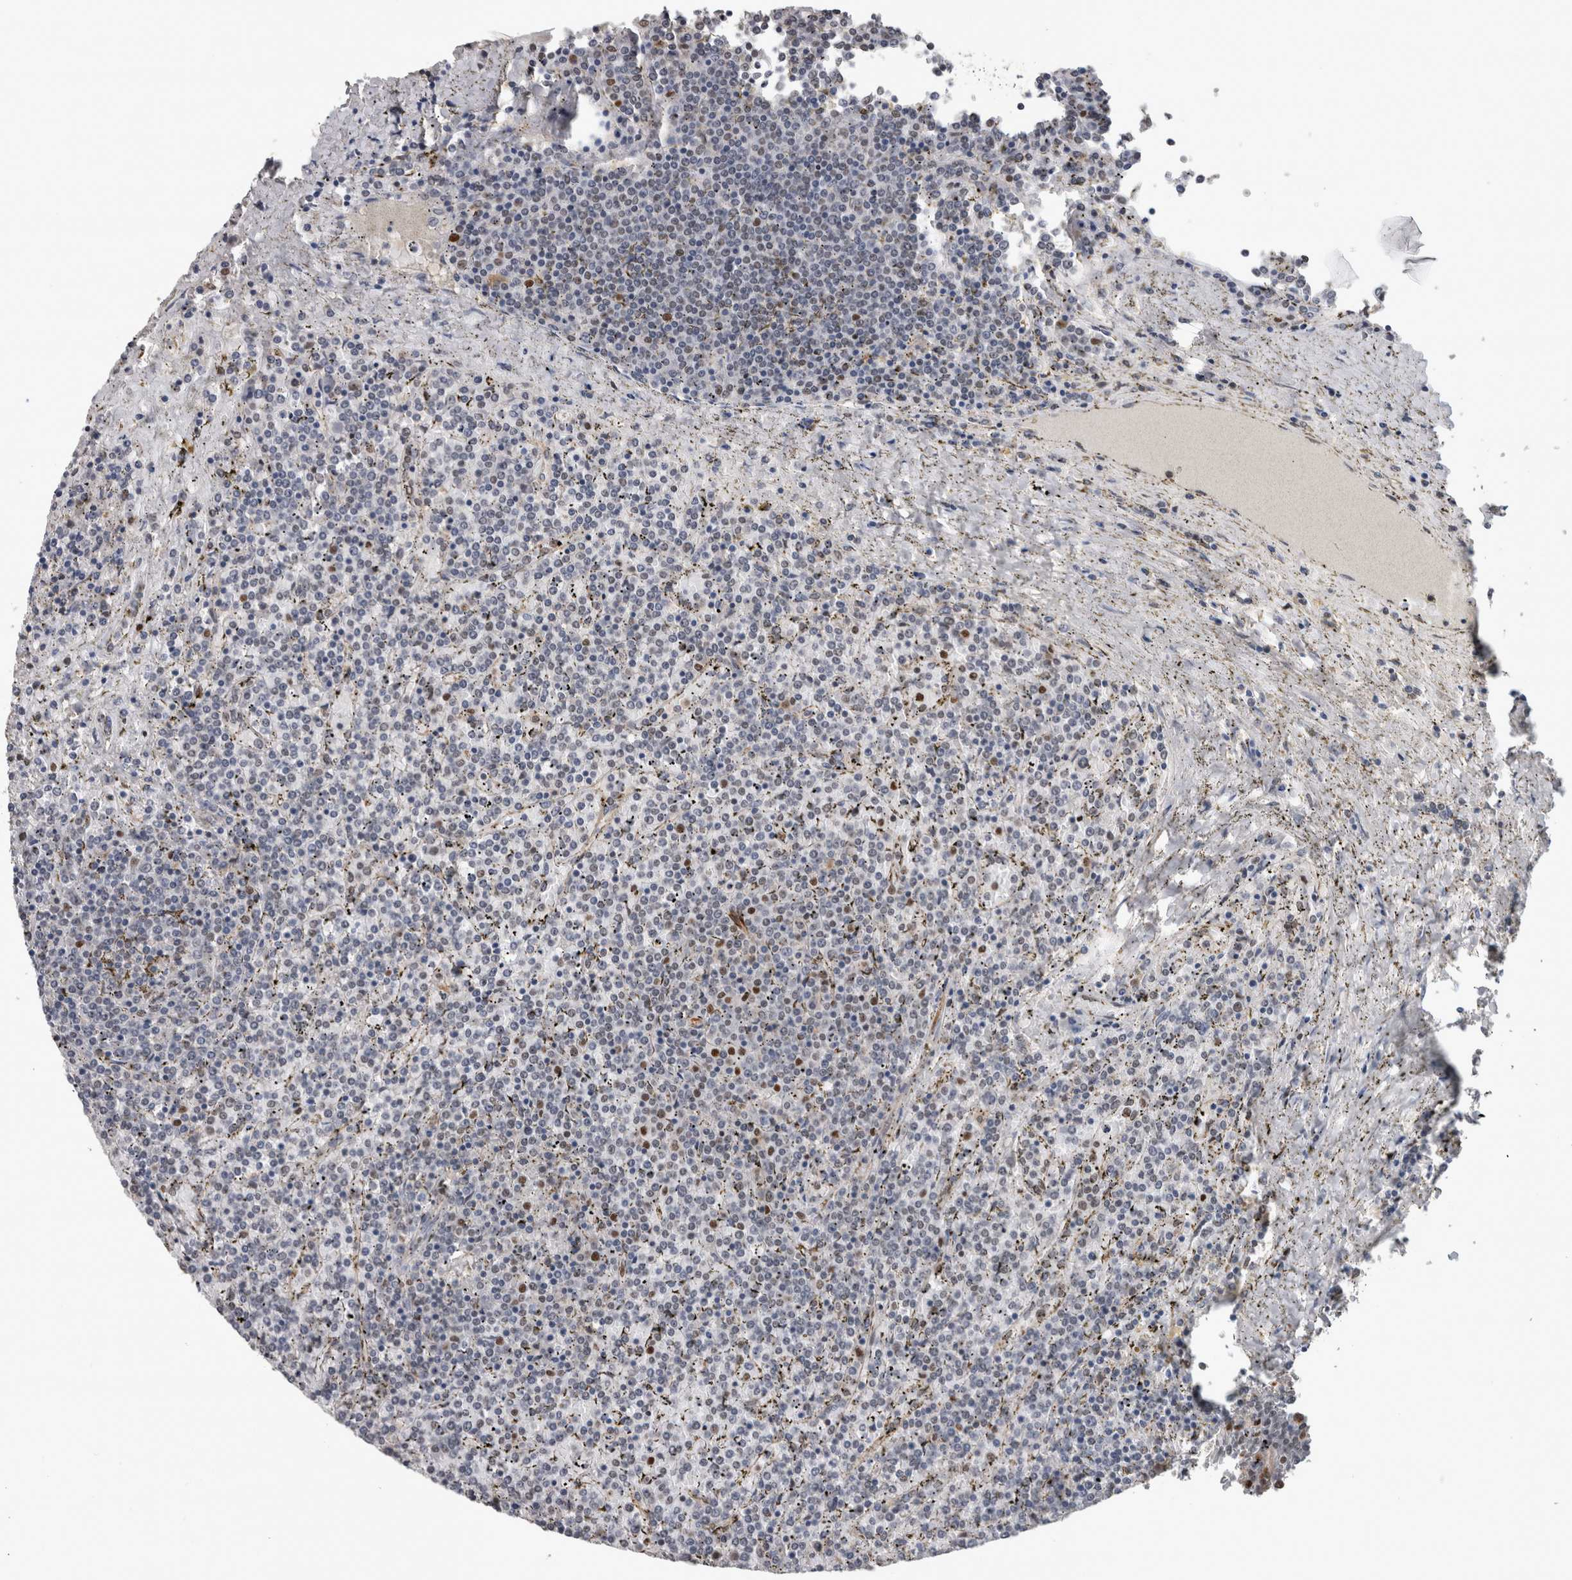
{"staining": {"intensity": "moderate", "quantity": "<25%", "location": "nuclear"}, "tissue": "lymphoma", "cell_type": "Tumor cells", "image_type": "cancer", "snomed": [{"axis": "morphology", "description": "Malignant lymphoma, non-Hodgkin's type, Low grade"}, {"axis": "topography", "description": "Spleen"}], "caption": "Moderate nuclear protein expression is seen in approximately <25% of tumor cells in lymphoma.", "gene": "POLD2", "patient": {"sex": "female", "age": 19}}